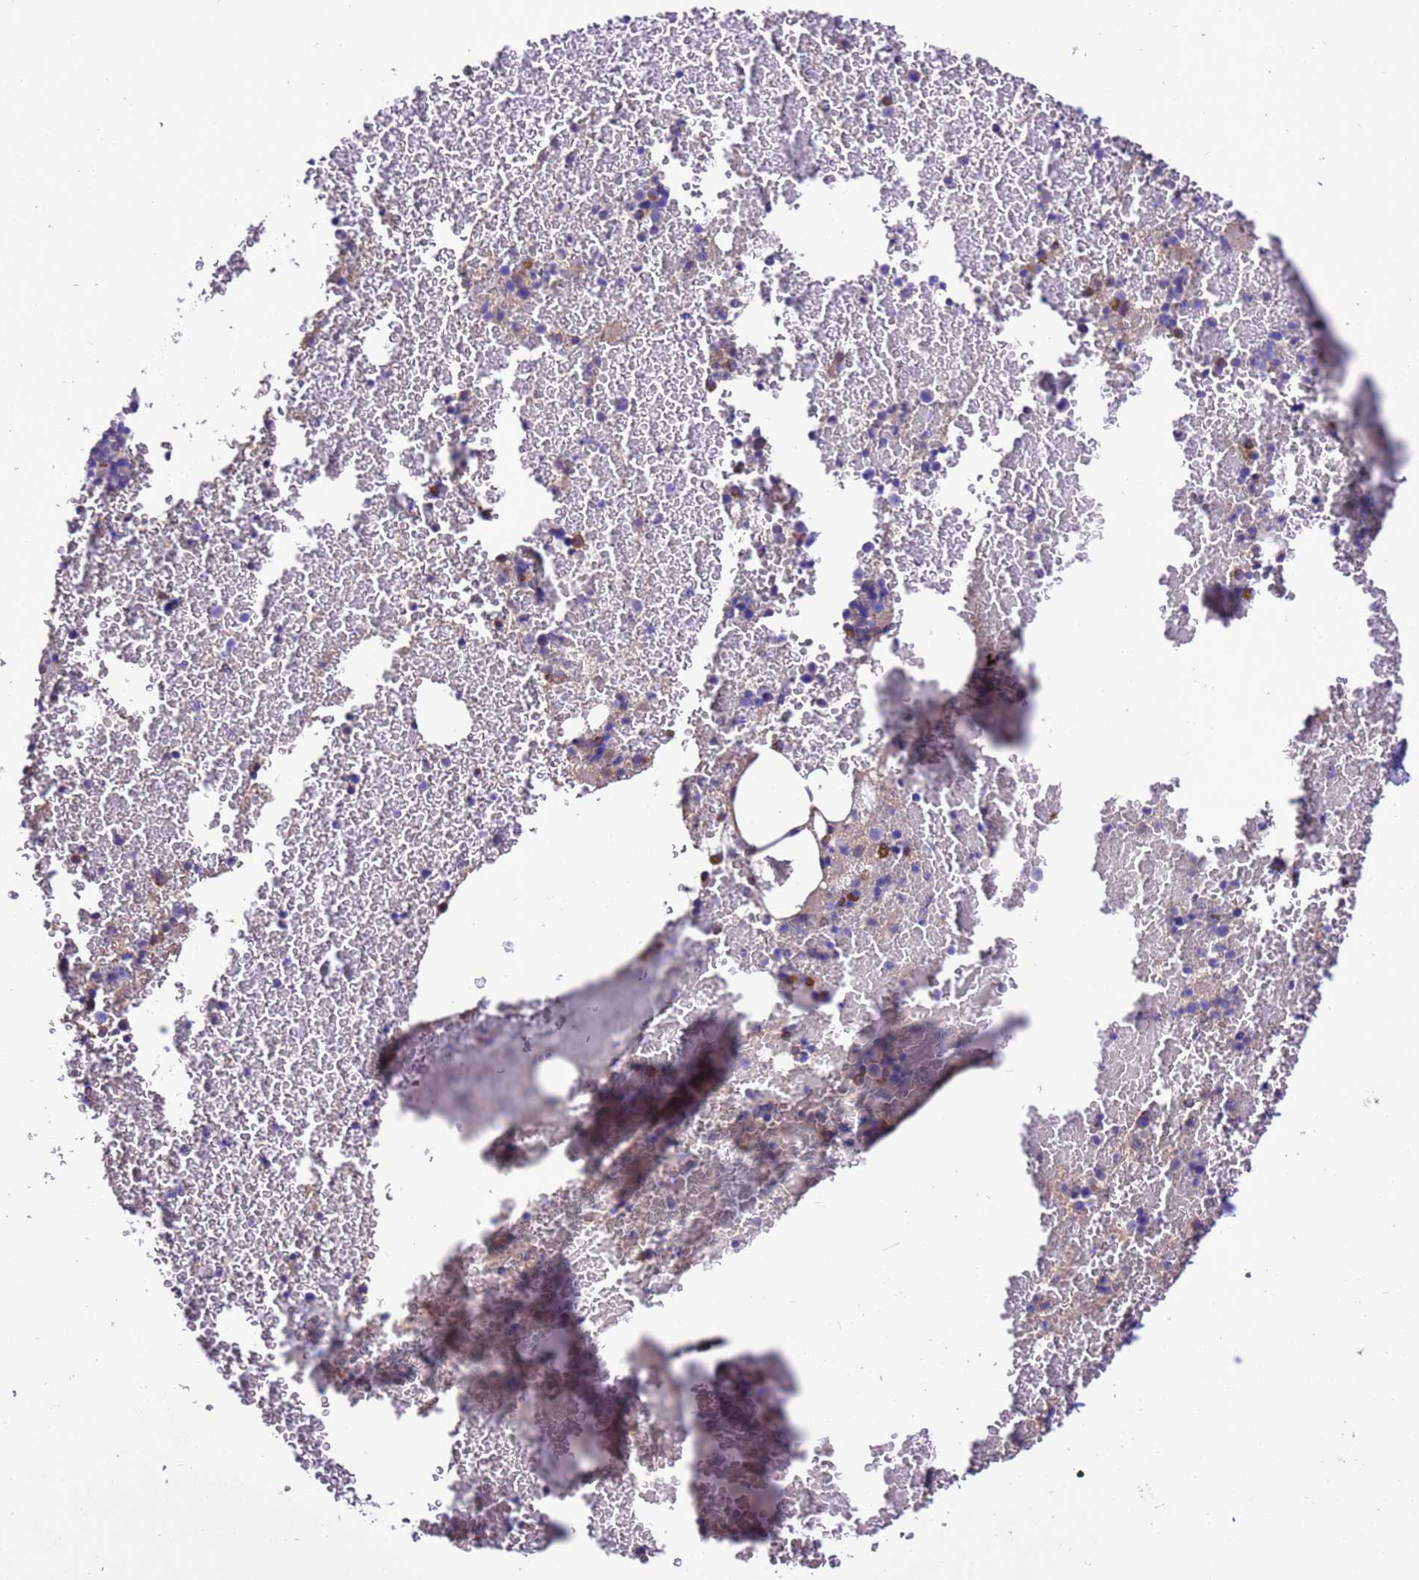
{"staining": {"intensity": "negative", "quantity": "none", "location": "none"}, "tissue": "bone marrow", "cell_type": "Hematopoietic cells", "image_type": "normal", "snomed": [{"axis": "morphology", "description": "Normal tissue, NOS"}, {"axis": "topography", "description": "Bone marrow"}], "caption": "Human bone marrow stained for a protein using immunohistochemistry shows no positivity in hematopoietic cells.", "gene": "RABEP2", "patient": {"sex": "female", "age": 48}}